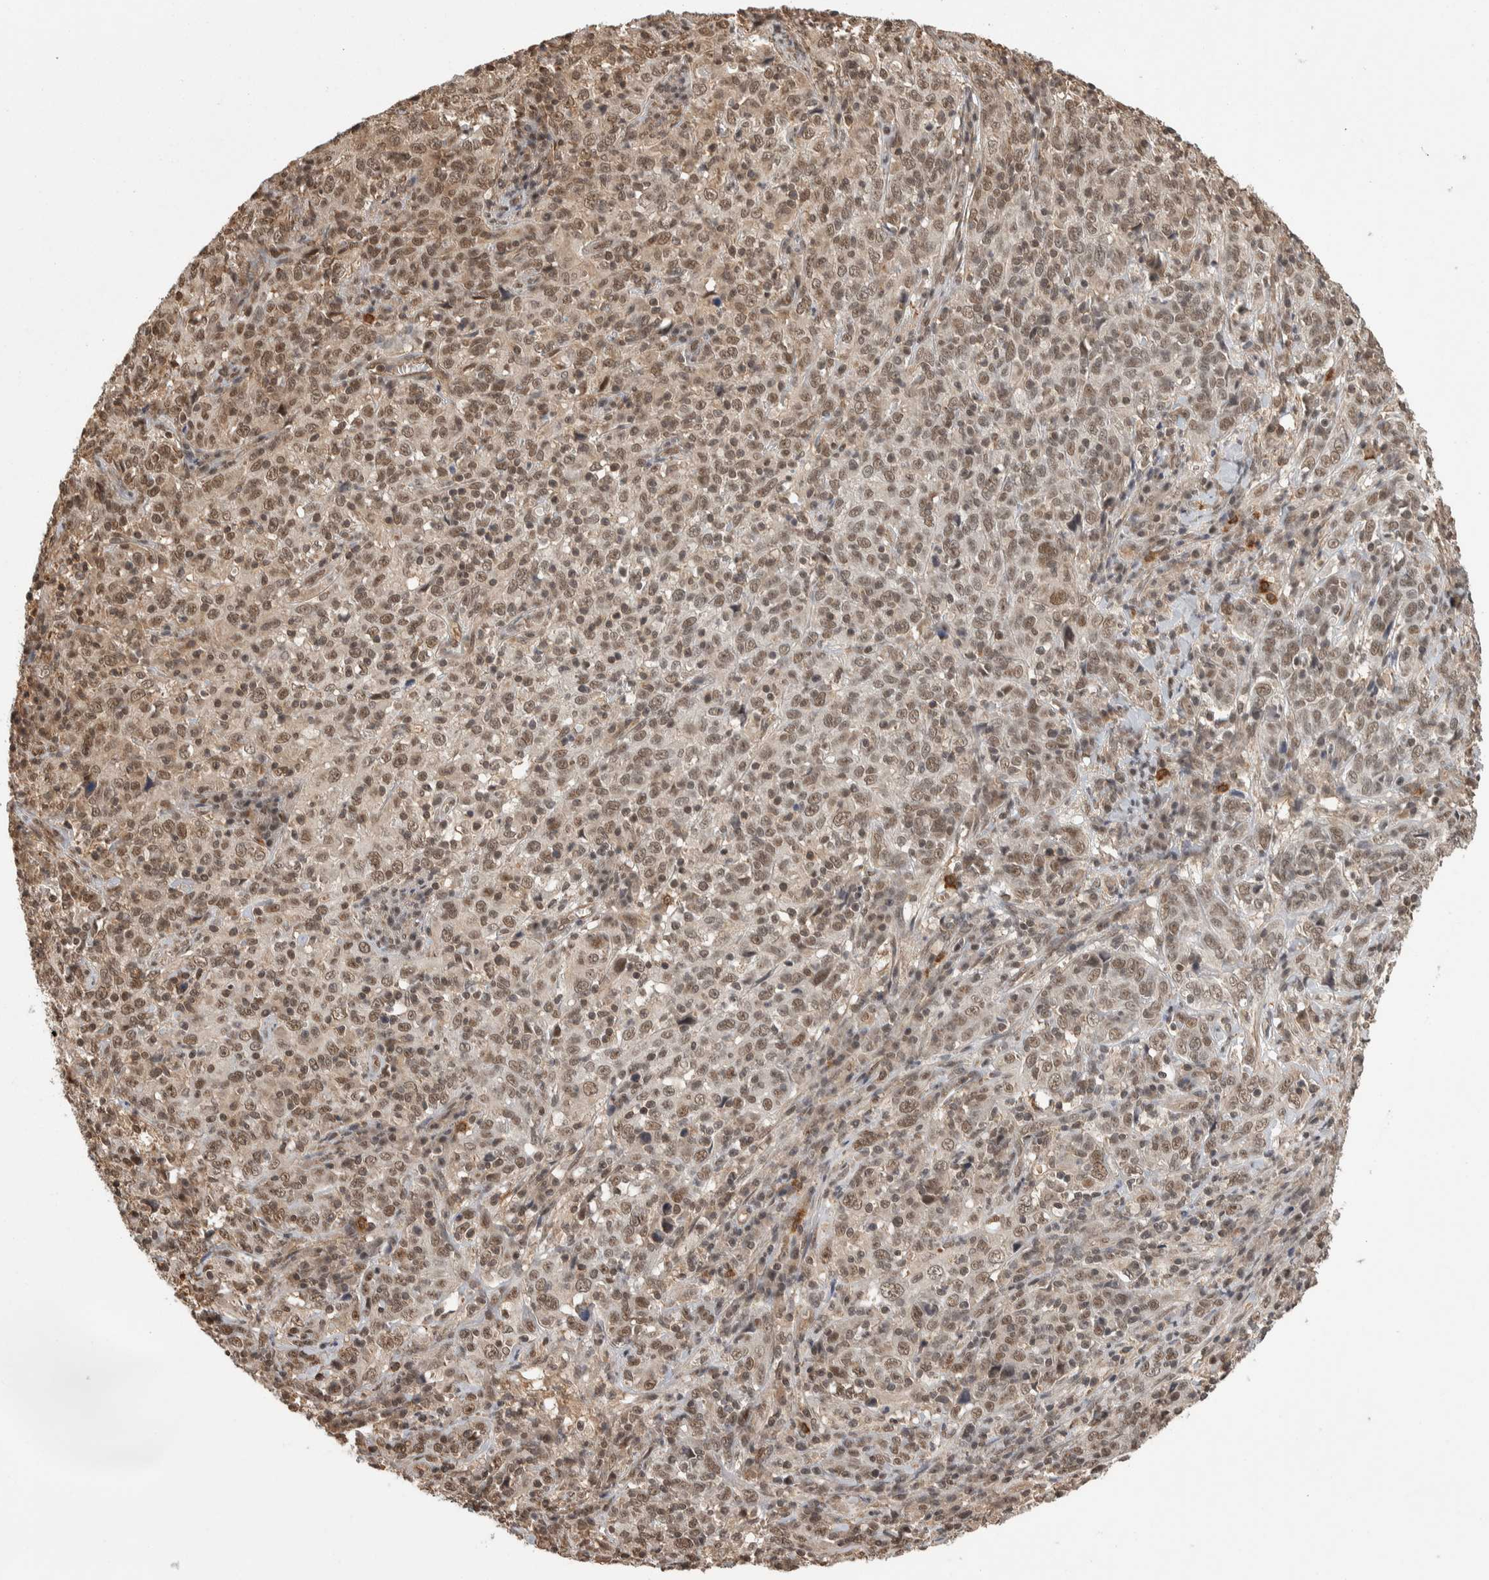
{"staining": {"intensity": "moderate", "quantity": ">75%", "location": "nuclear"}, "tissue": "cervical cancer", "cell_type": "Tumor cells", "image_type": "cancer", "snomed": [{"axis": "morphology", "description": "Squamous cell carcinoma, NOS"}, {"axis": "topography", "description": "Cervix"}], "caption": "This photomicrograph exhibits cervical squamous cell carcinoma stained with immunohistochemistry to label a protein in brown. The nuclear of tumor cells show moderate positivity for the protein. Nuclei are counter-stained blue.", "gene": "ZNF592", "patient": {"sex": "female", "age": 46}}